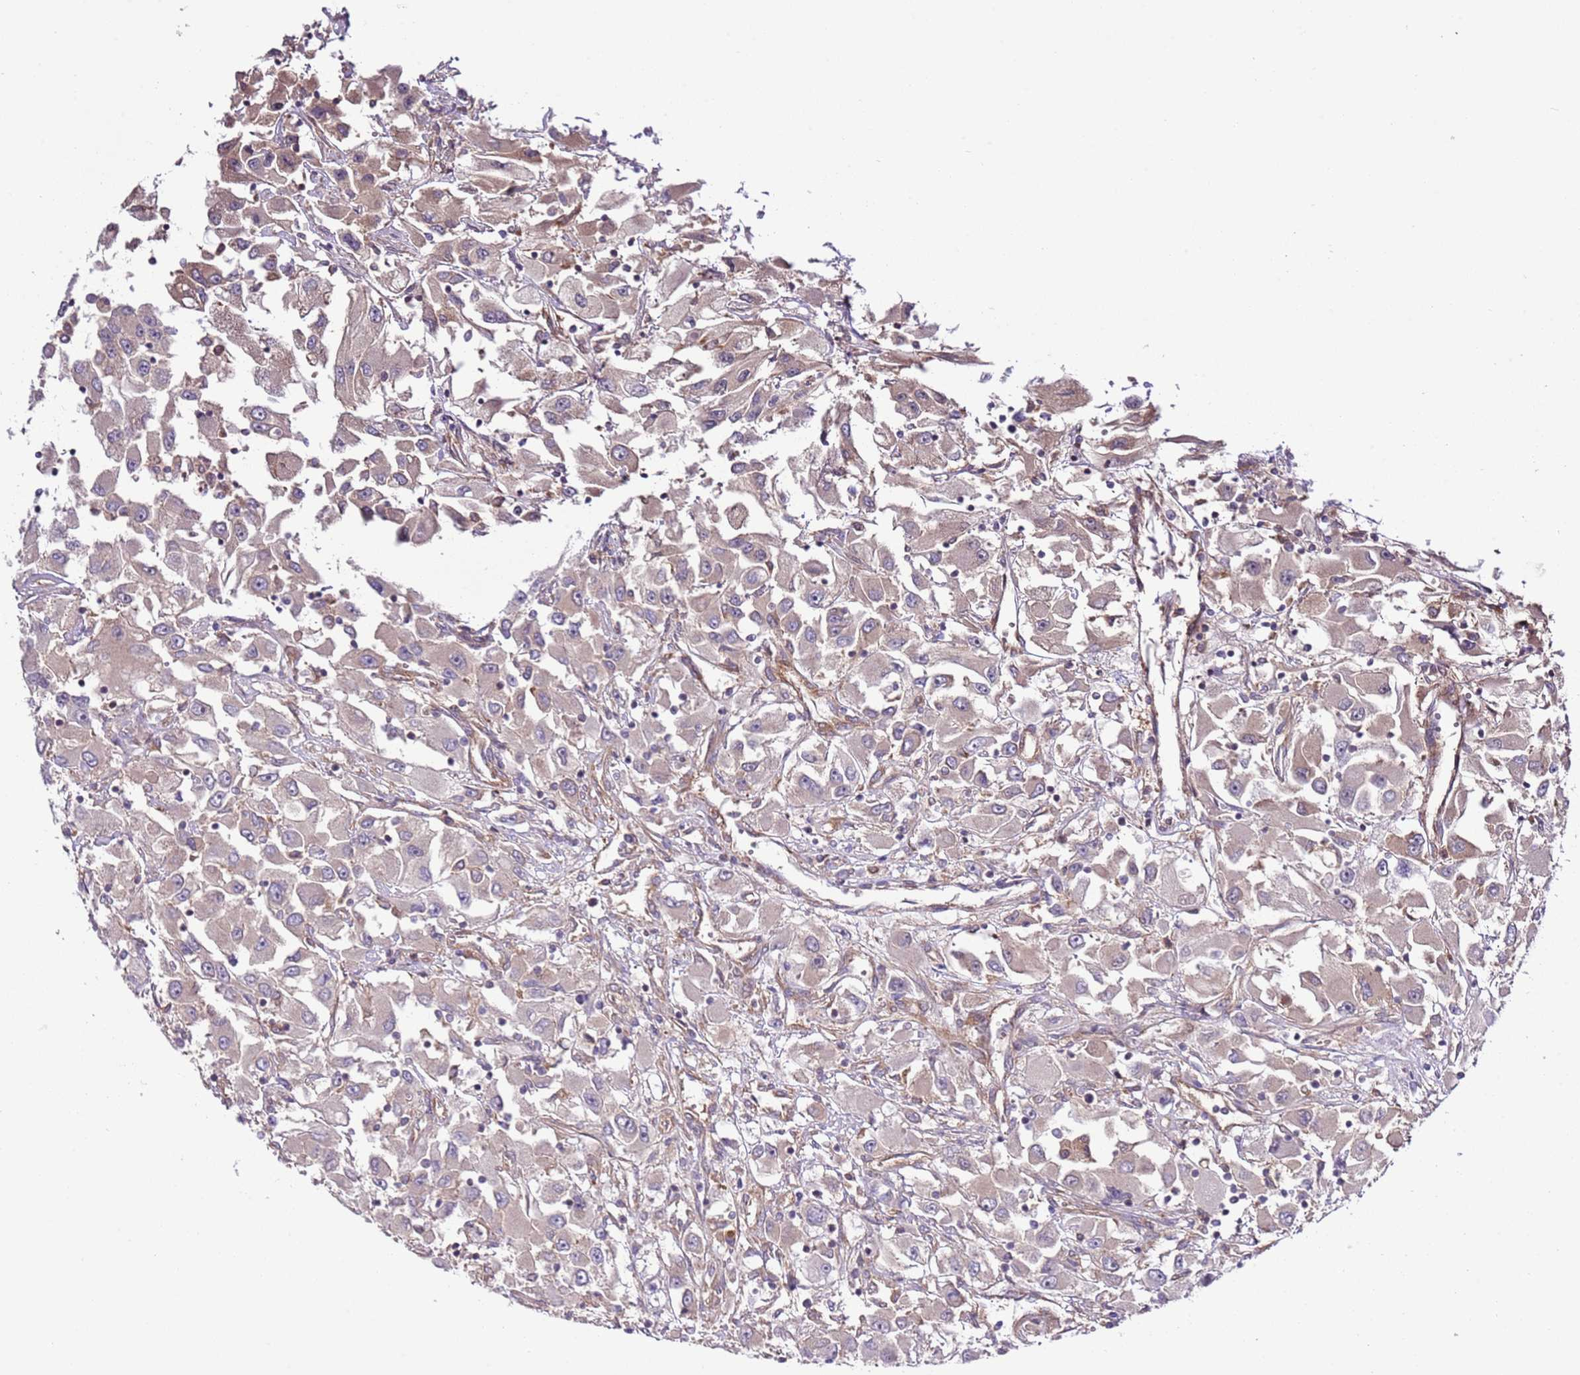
{"staining": {"intensity": "moderate", "quantity": "<25%", "location": "cytoplasmic/membranous"}, "tissue": "renal cancer", "cell_type": "Tumor cells", "image_type": "cancer", "snomed": [{"axis": "morphology", "description": "Adenocarcinoma, NOS"}, {"axis": "topography", "description": "Kidney"}], "caption": "A brown stain labels moderate cytoplasmic/membranous staining of a protein in human renal adenocarcinoma tumor cells. The staining is performed using DAB brown chromogen to label protein expression. The nuclei are counter-stained blue using hematoxylin.", "gene": "LPIN2", "patient": {"sex": "female", "age": 52}}